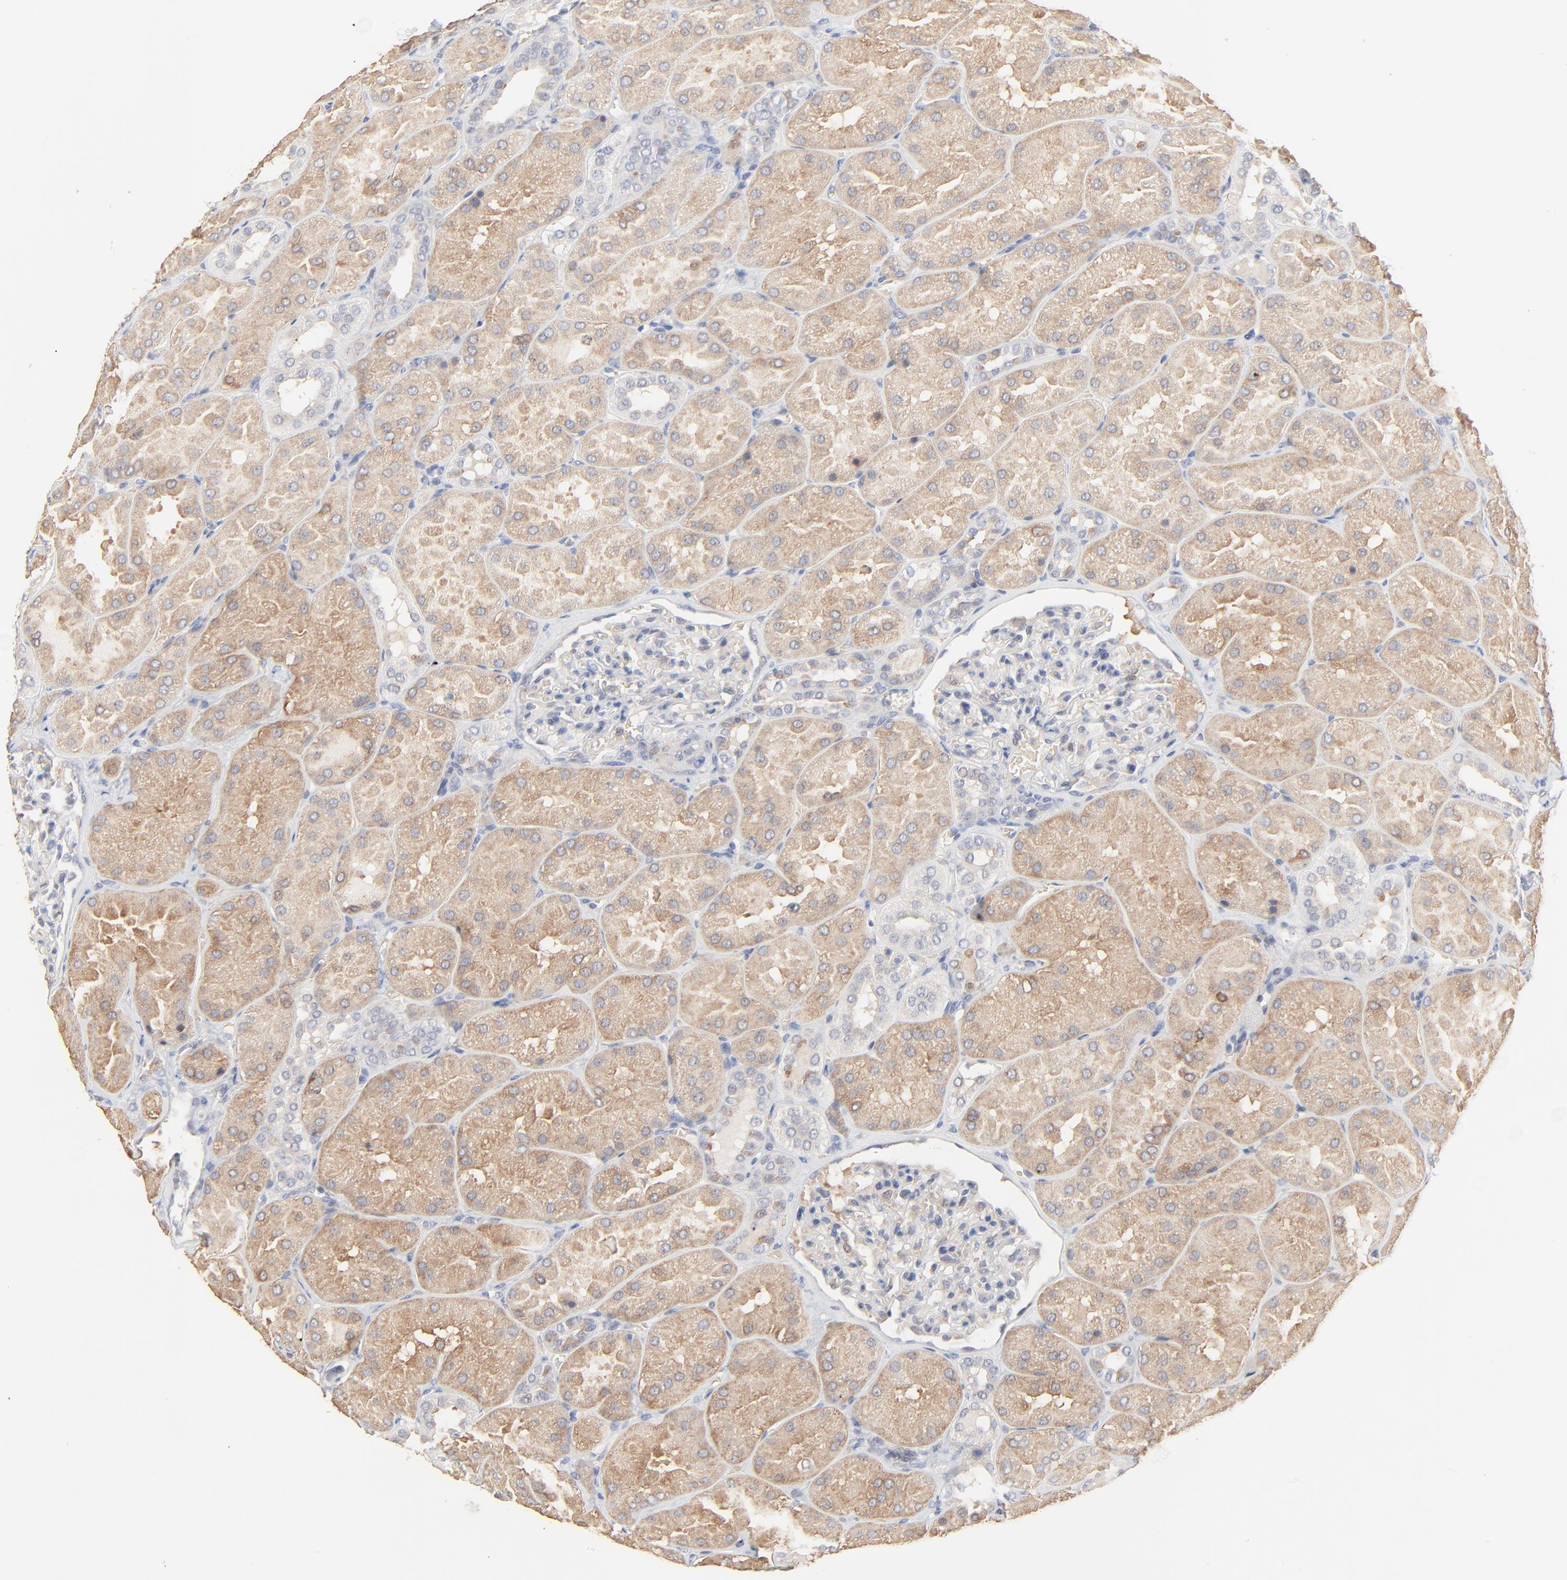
{"staining": {"intensity": "negative", "quantity": "none", "location": "none"}, "tissue": "kidney", "cell_type": "Cells in glomeruli", "image_type": "normal", "snomed": [{"axis": "morphology", "description": "Normal tissue, NOS"}, {"axis": "topography", "description": "Kidney"}], "caption": "High power microscopy histopathology image of an immunohistochemistry (IHC) histopathology image of benign kidney, revealing no significant staining in cells in glomeruli.", "gene": "FANCB", "patient": {"sex": "male", "age": 28}}